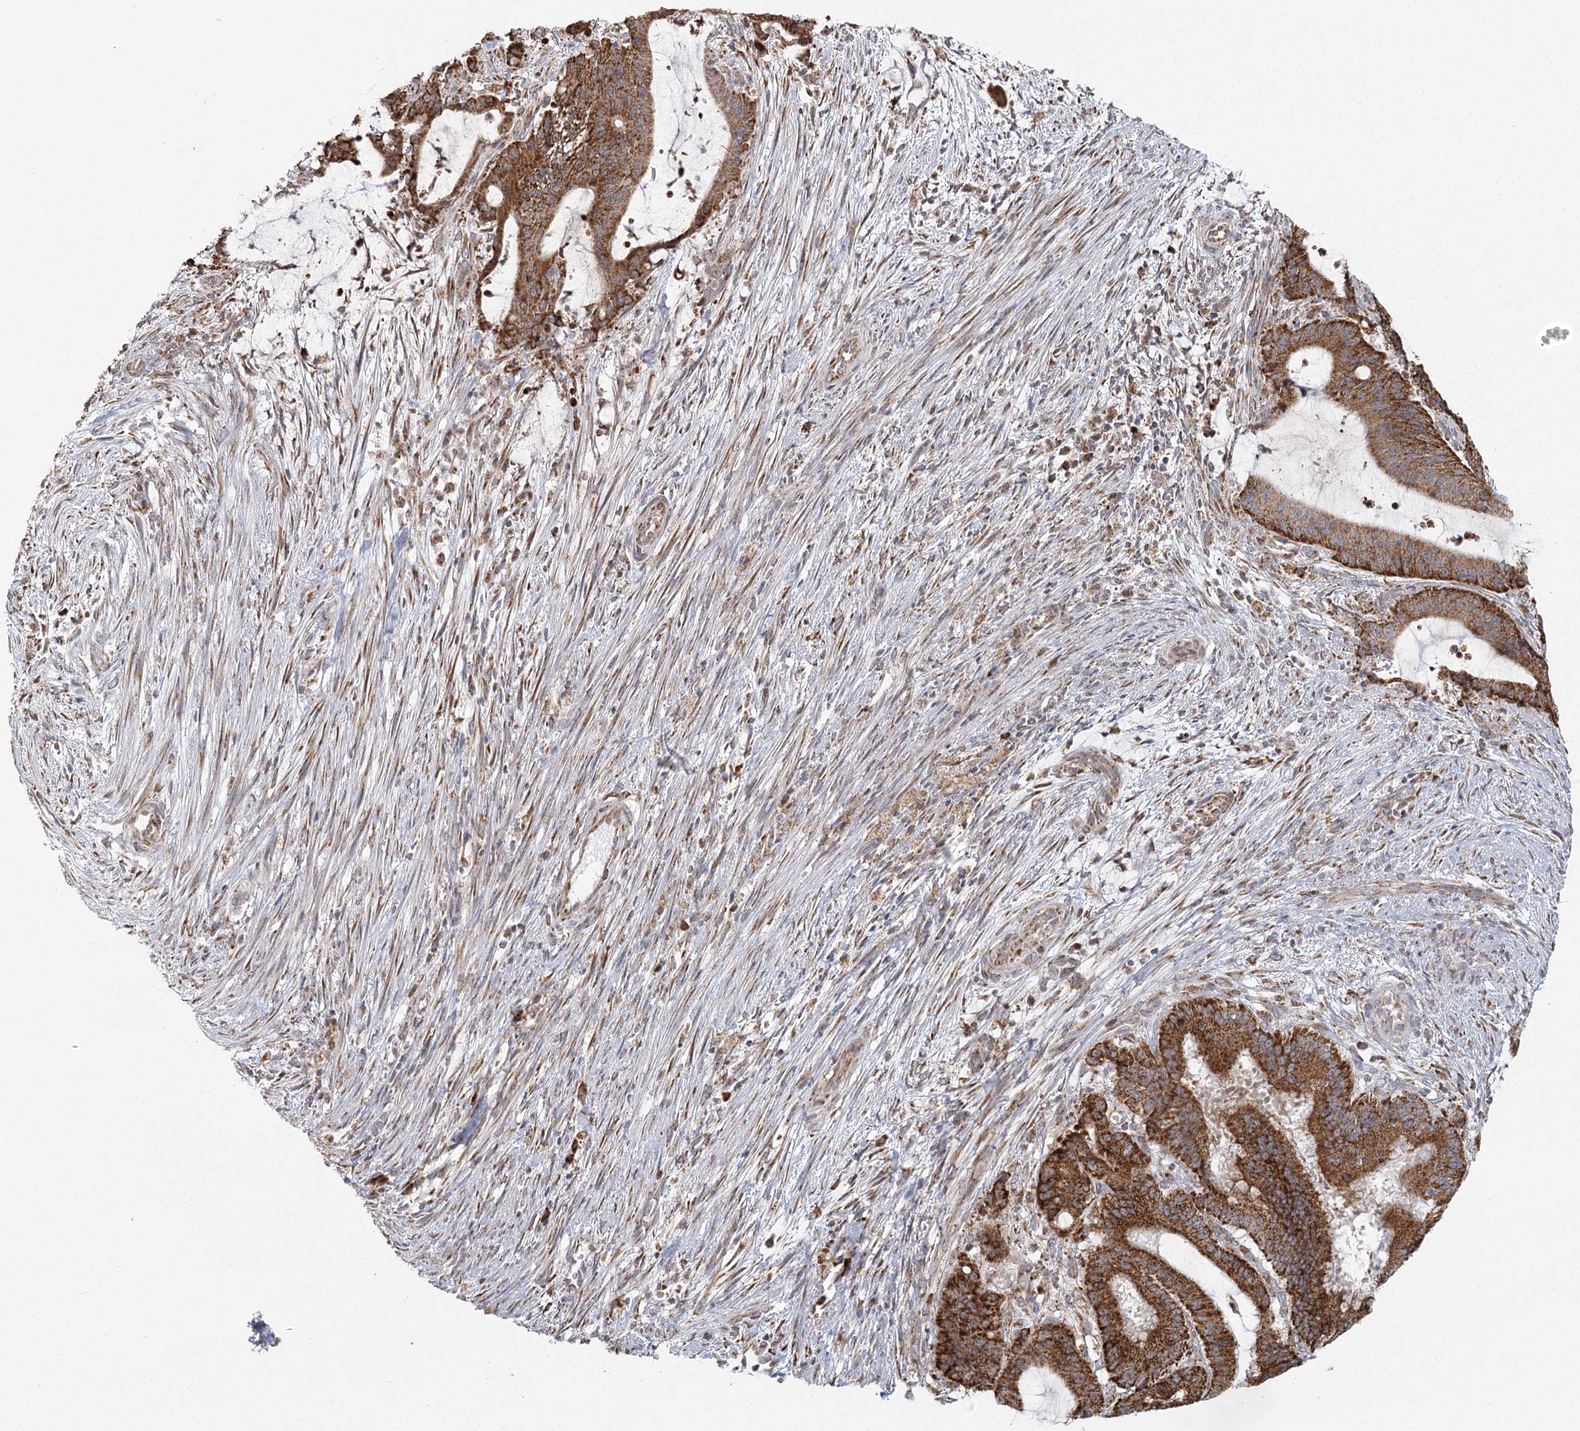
{"staining": {"intensity": "strong", "quantity": ">75%", "location": "cytoplasmic/membranous"}, "tissue": "liver cancer", "cell_type": "Tumor cells", "image_type": "cancer", "snomed": [{"axis": "morphology", "description": "Normal tissue, NOS"}, {"axis": "morphology", "description": "Cholangiocarcinoma"}, {"axis": "topography", "description": "Liver"}, {"axis": "topography", "description": "Peripheral nerve tissue"}], "caption": "A high amount of strong cytoplasmic/membranous expression is identified in approximately >75% of tumor cells in liver cholangiocarcinoma tissue.", "gene": "LACTB", "patient": {"sex": "female", "age": 73}}